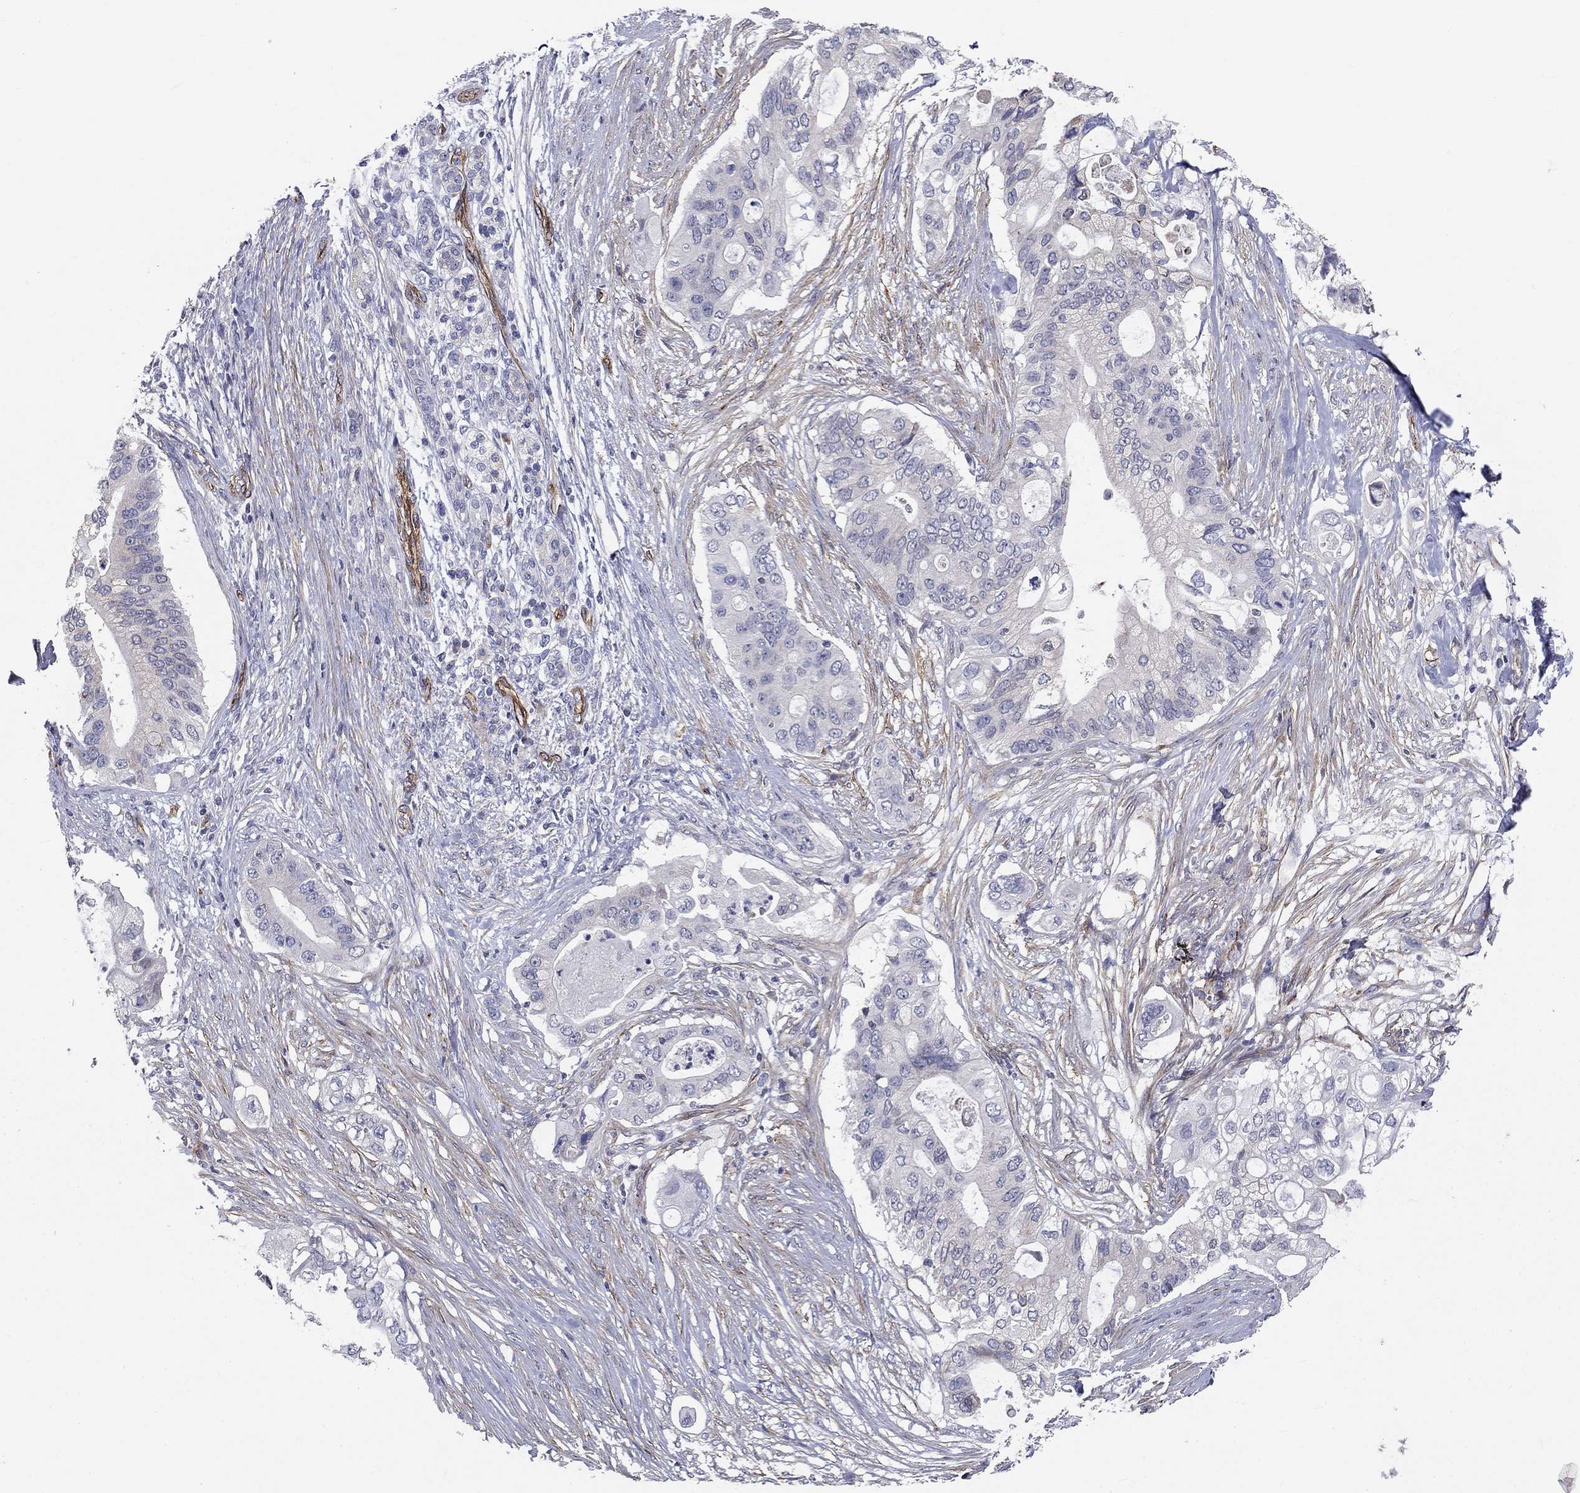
{"staining": {"intensity": "negative", "quantity": "none", "location": "none"}, "tissue": "pancreatic cancer", "cell_type": "Tumor cells", "image_type": "cancer", "snomed": [{"axis": "morphology", "description": "Adenocarcinoma, NOS"}, {"axis": "topography", "description": "Pancreas"}], "caption": "High magnification brightfield microscopy of pancreatic cancer (adenocarcinoma) stained with DAB (brown) and counterstained with hematoxylin (blue): tumor cells show no significant staining.", "gene": "SYNC", "patient": {"sex": "female", "age": 72}}